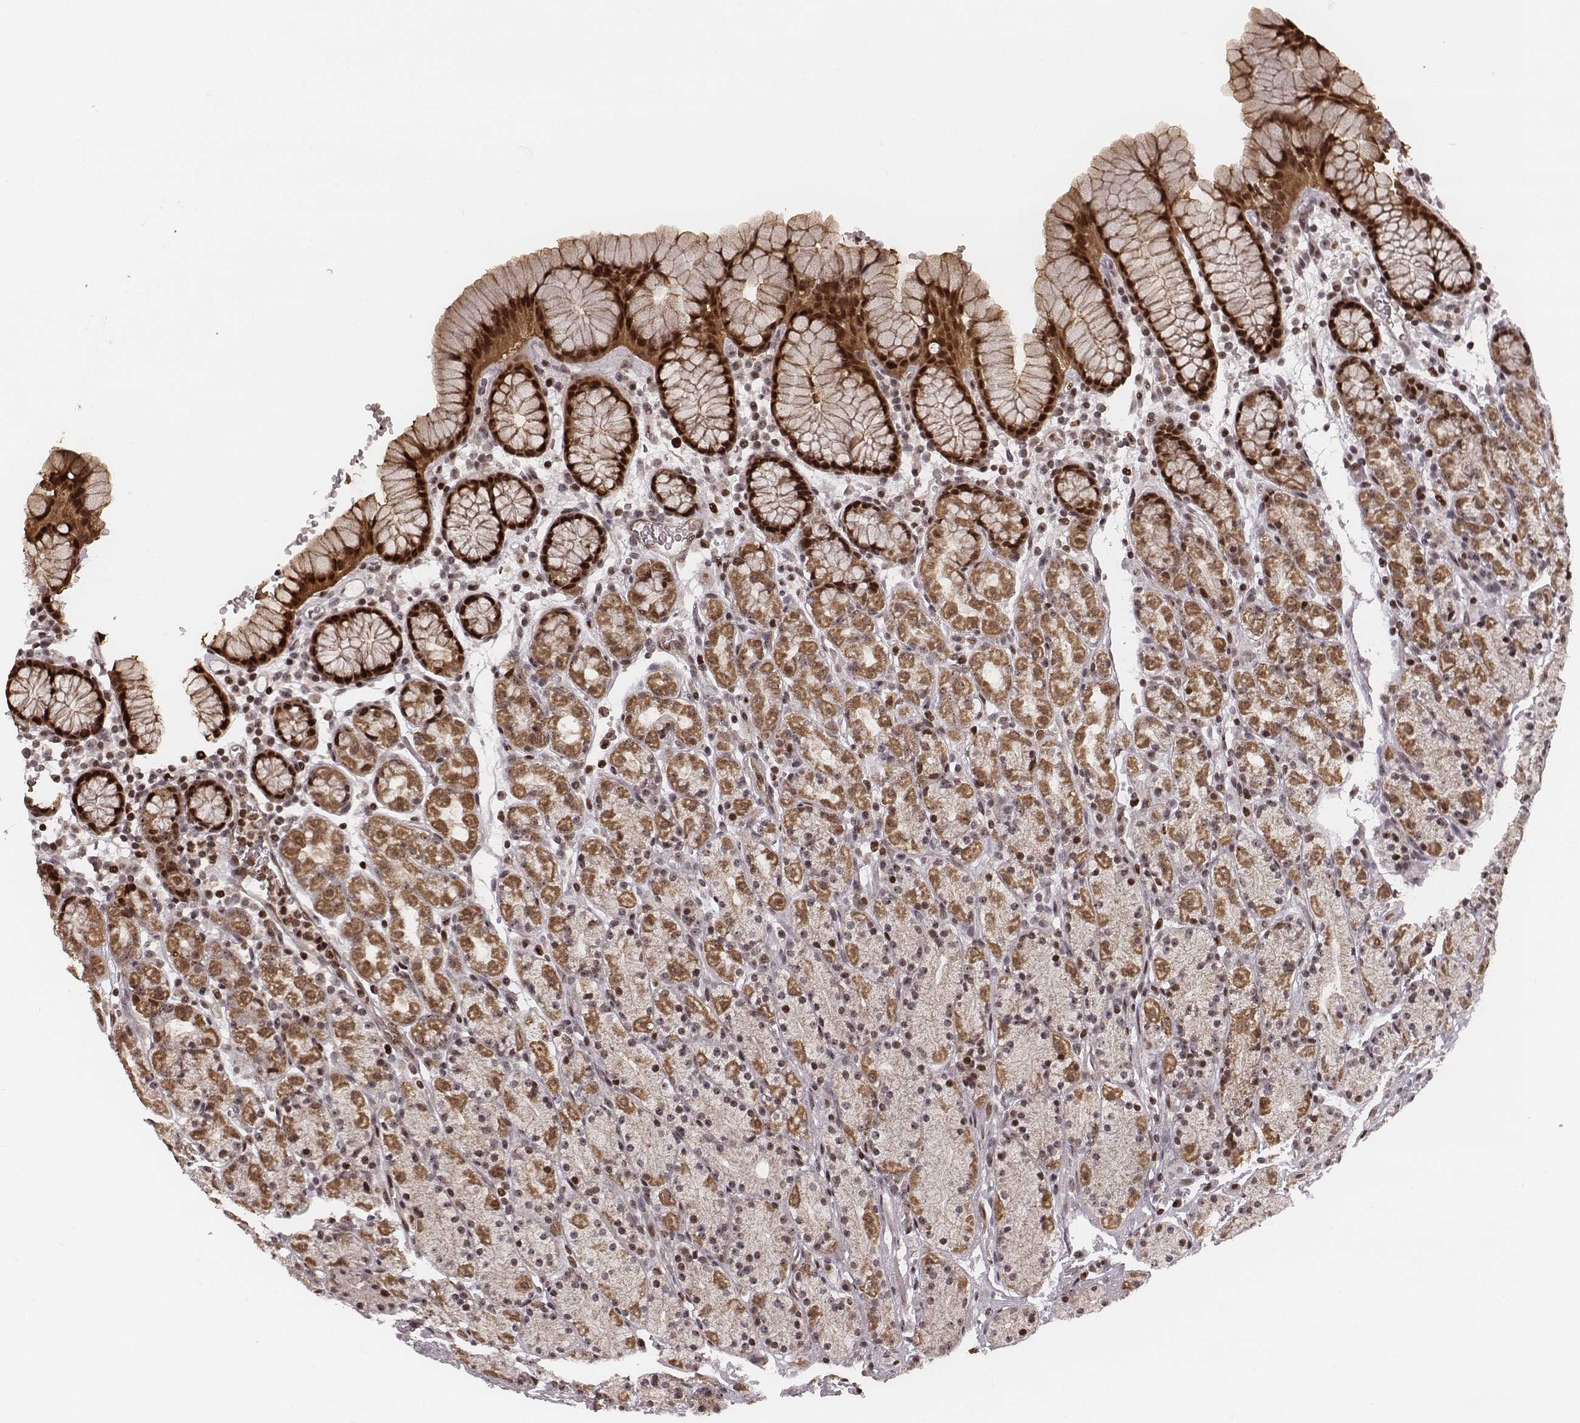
{"staining": {"intensity": "strong", "quantity": "25%-75%", "location": "cytoplasmic/membranous,nuclear"}, "tissue": "stomach", "cell_type": "Glandular cells", "image_type": "normal", "snomed": [{"axis": "morphology", "description": "Normal tissue, NOS"}, {"axis": "topography", "description": "Stomach, upper"}, {"axis": "topography", "description": "Stomach"}], "caption": "Unremarkable stomach shows strong cytoplasmic/membranous,nuclear expression in about 25%-75% of glandular cells (DAB (3,3'-diaminobenzidine) IHC with brightfield microscopy, high magnification)..", "gene": "VRK3", "patient": {"sex": "male", "age": 62}}